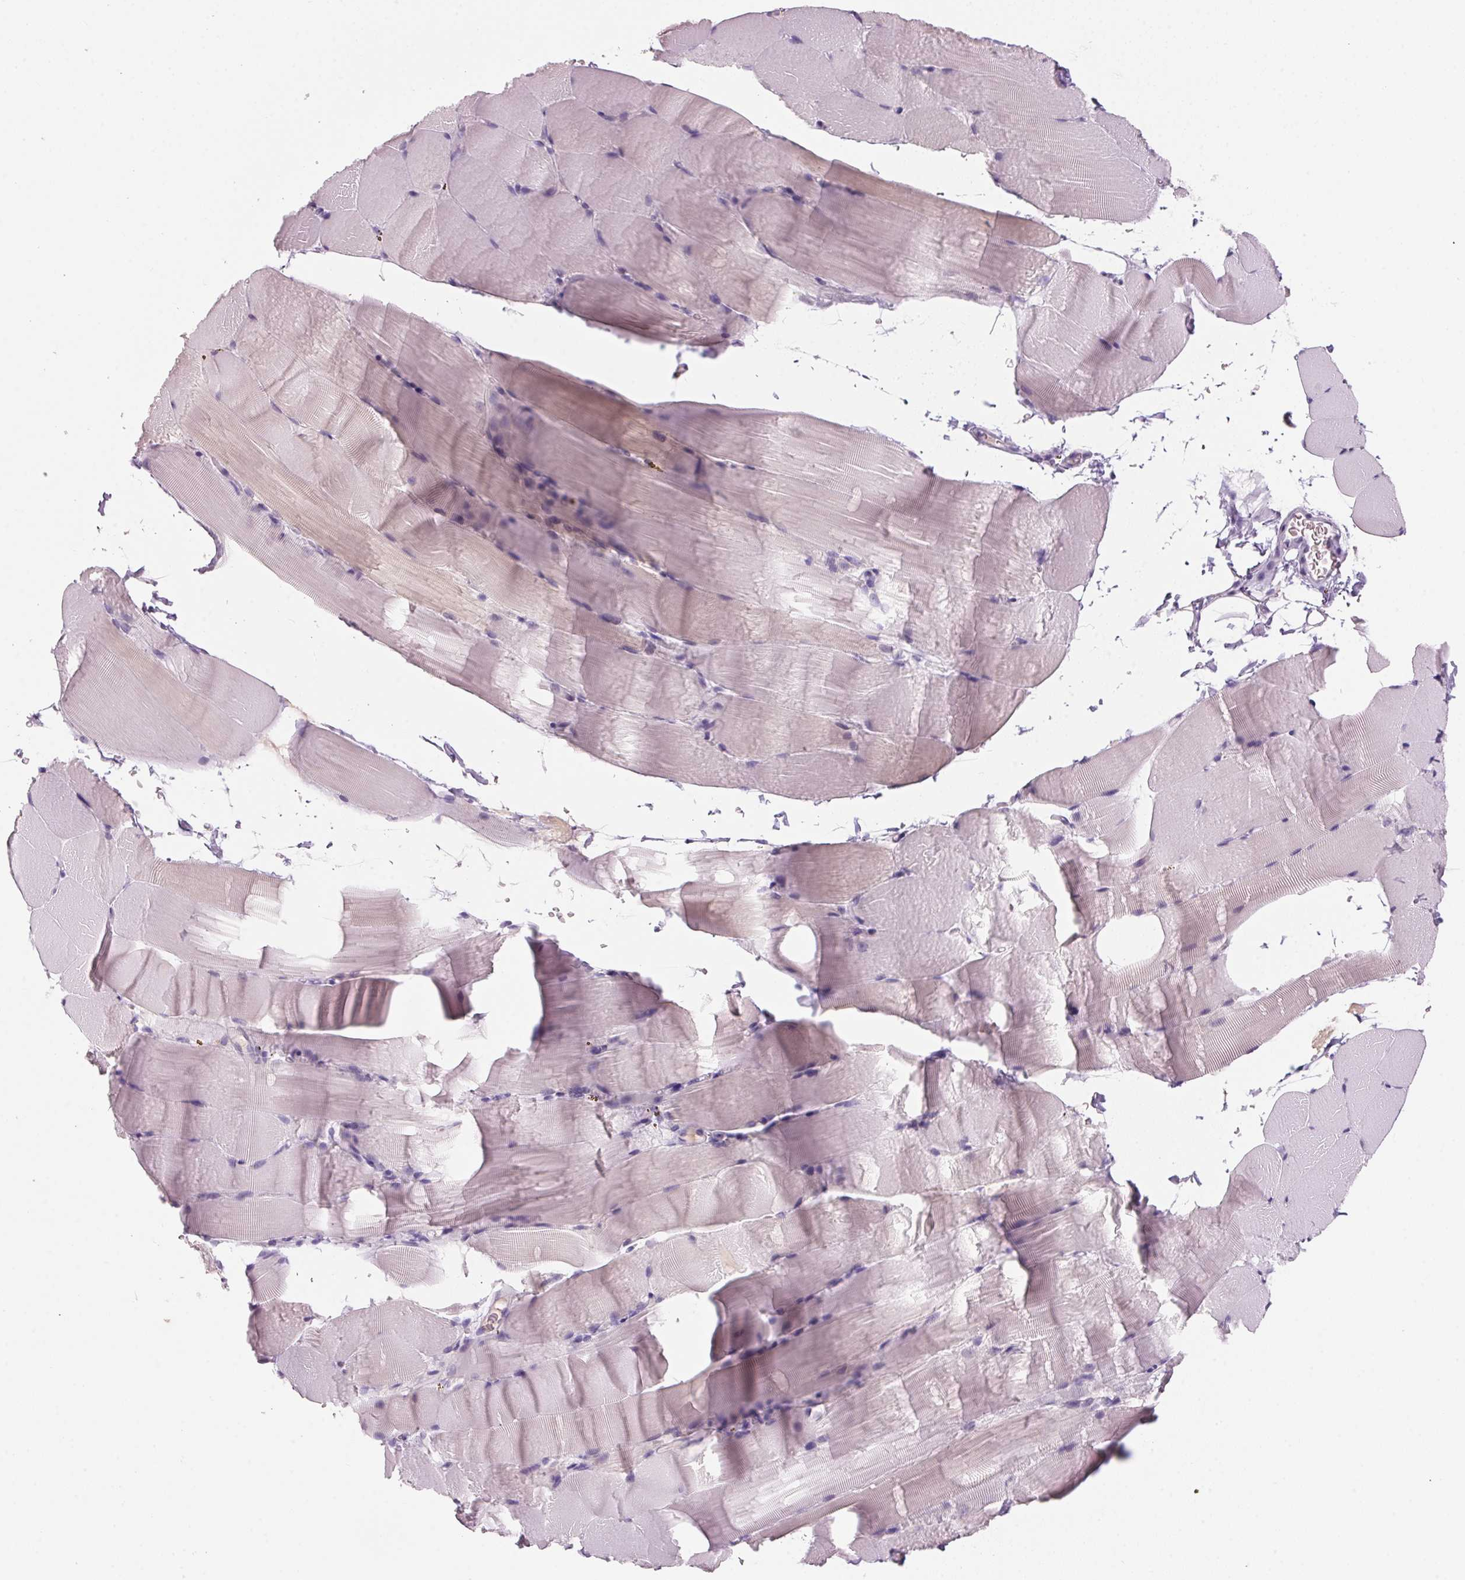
{"staining": {"intensity": "weak", "quantity": "<25%", "location": "cytoplasmic/membranous"}, "tissue": "skeletal muscle", "cell_type": "Myocytes", "image_type": "normal", "snomed": [{"axis": "morphology", "description": "Normal tissue, NOS"}, {"axis": "topography", "description": "Skeletal muscle"}], "caption": "Myocytes are negative for brown protein staining in benign skeletal muscle. (DAB (3,3'-diaminobenzidine) immunohistochemistry (IHC) visualized using brightfield microscopy, high magnification).", "gene": "ADAM20", "patient": {"sex": "female", "age": 37}}